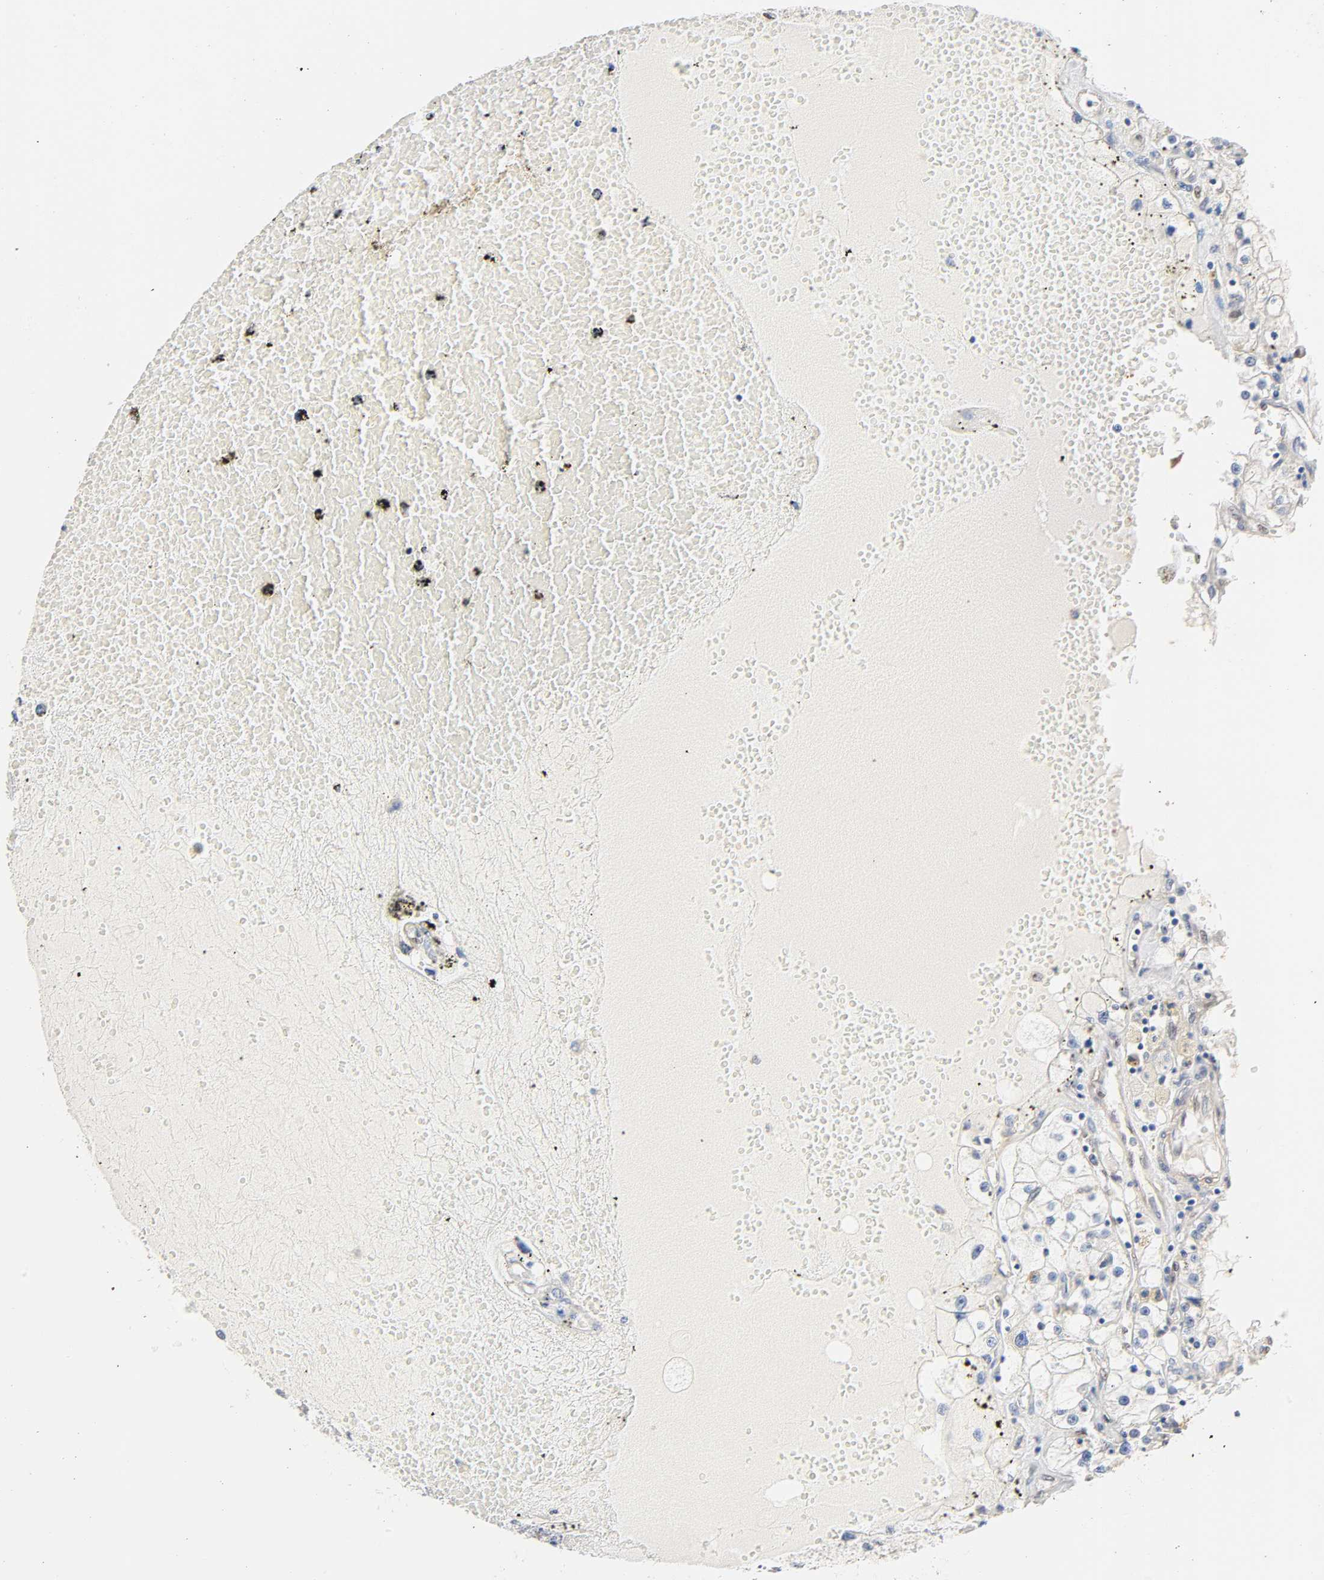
{"staining": {"intensity": "negative", "quantity": "none", "location": "none"}, "tissue": "renal cancer", "cell_type": "Tumor cells", "image_type": "cancer", "snomed": [{"axis": "morphology", "description": "Adenocarcinoma, NOS"}, {"axis": "topography", "description": "Kidney"}], "caption": "IHC histopathology image of neoplastic tissue: human adenocarcinoma (renal) stained with DAB exhibits no significant protein positivity in tumor cells. The staining was performed using DAB to visualize the protein expression in brown, while the nuclei were stained in blue with hematoxylin (Magnification: 20x).", "gene": "BORCS8-MEF2B", "patient": {"sex": "male", "age": 56}}